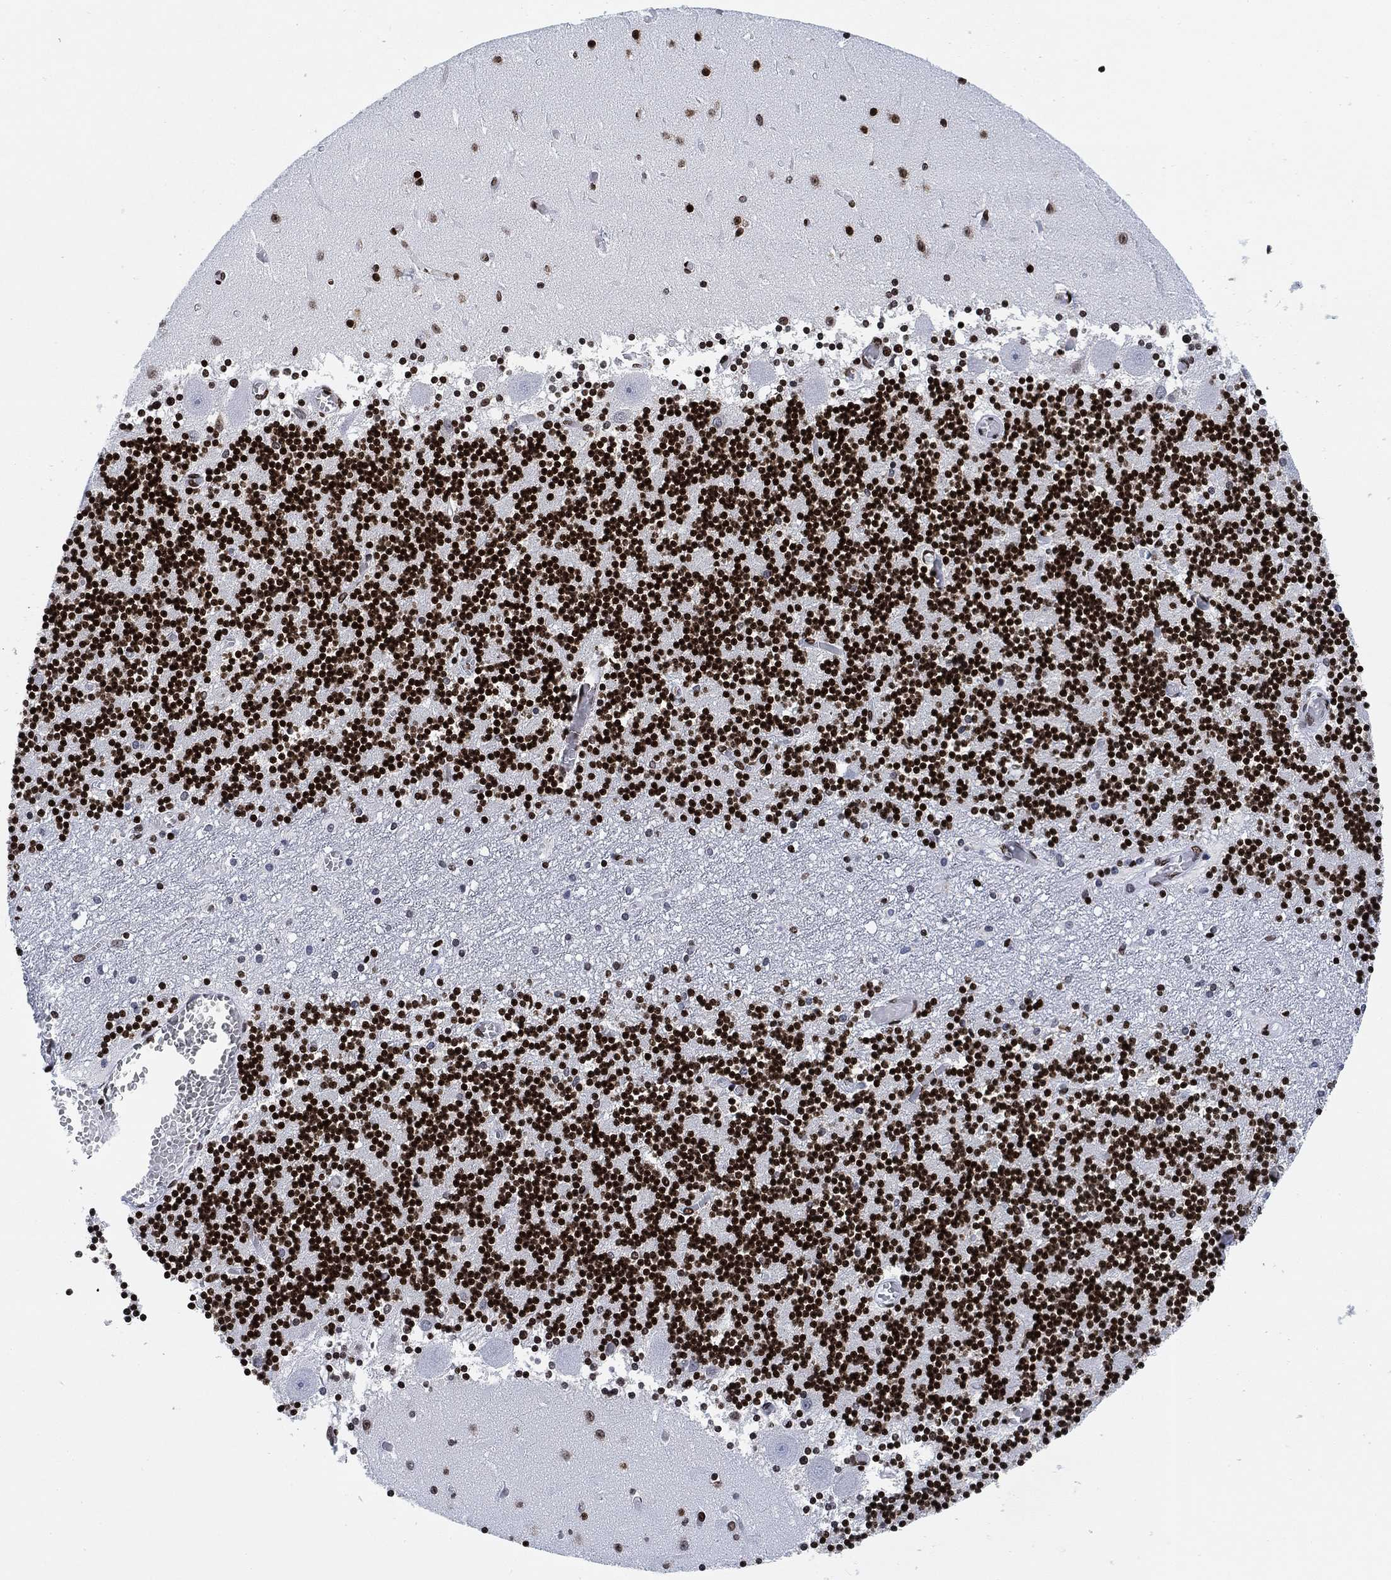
{"staining": {"intensity": "strong", "quantity": ">75%", "location": "nuclear"}, "tissue": "cerebellum", "cell_type": "Cells in granular layer", "image_type": "normal", "snomed": [{"axis": "morphology", "description": "Normal tissue, NOS"}, {"axis": "topography", "description": "Cerebellum"}], "caption": "Benign cerebellum demonstrates strong nuclear positivity in approximately >75% of cells in granular layer, visualized by immunohistochemistry. (IHC, brightfield microscopy, high magnification).", "gene": "H1", "patient": {"sex": "female", "age": 28}}